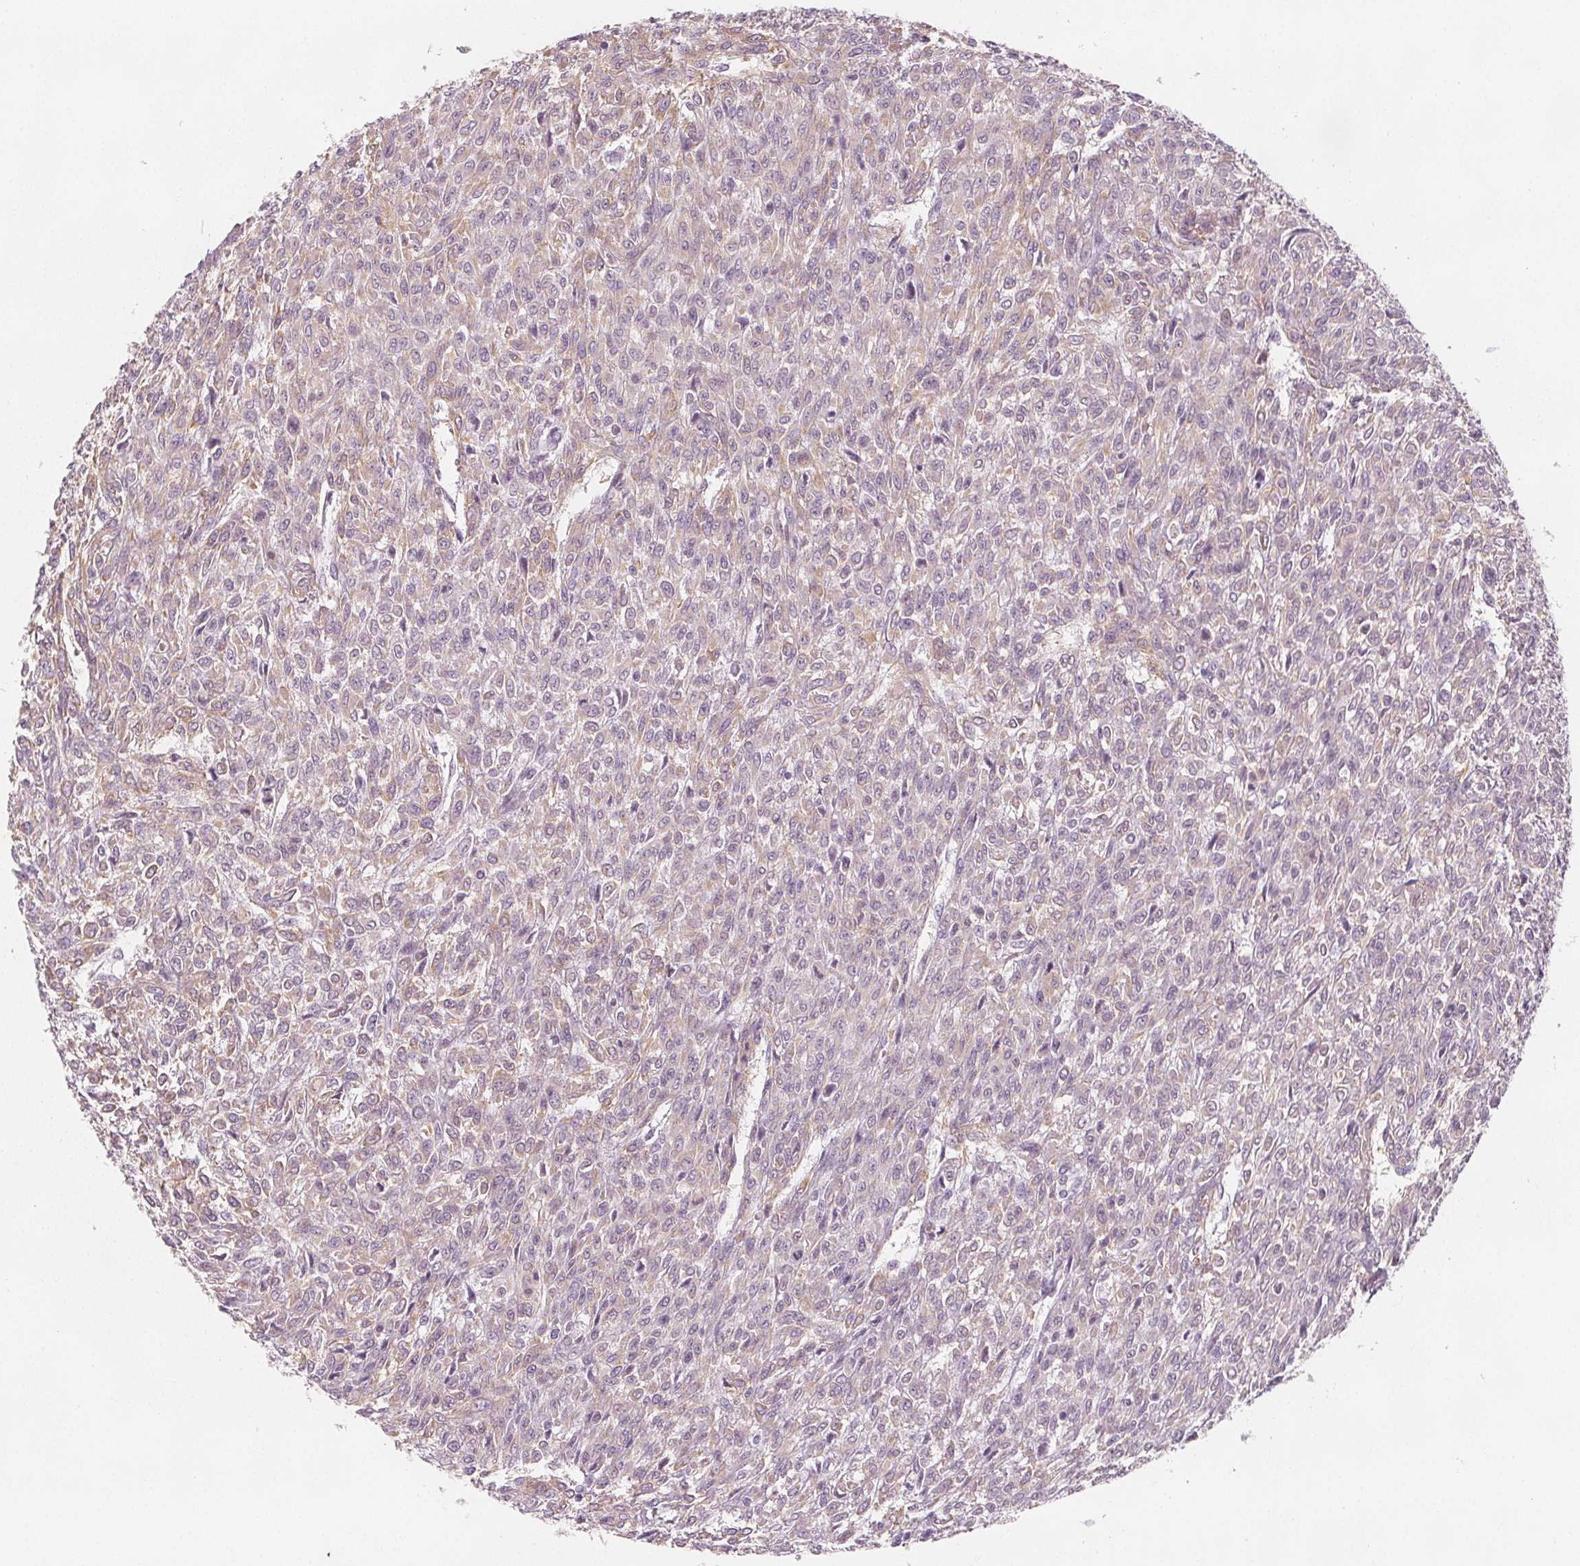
{"staining": {"intensity": "weak", "quantity": "25%-75%", "location": "cytoplasmic/membranous"}, "tissue": "renal cancer", "cell_type": "Tumor cells", "image_type": "cancer", "snomed": [{"axis": "morphology", "description": "Adenocarcinoma, NOS"}, {"axis": "topography", "description": "Kidney"}], "caption": "About 25%-75% of tumor cells in human renal cancer show weak cytoplasmic/membranous protein expression as visualized by brown immunohistochemical staining.", "gene": "MAP1A", "patient": {"sex": "male", "age": 58}}